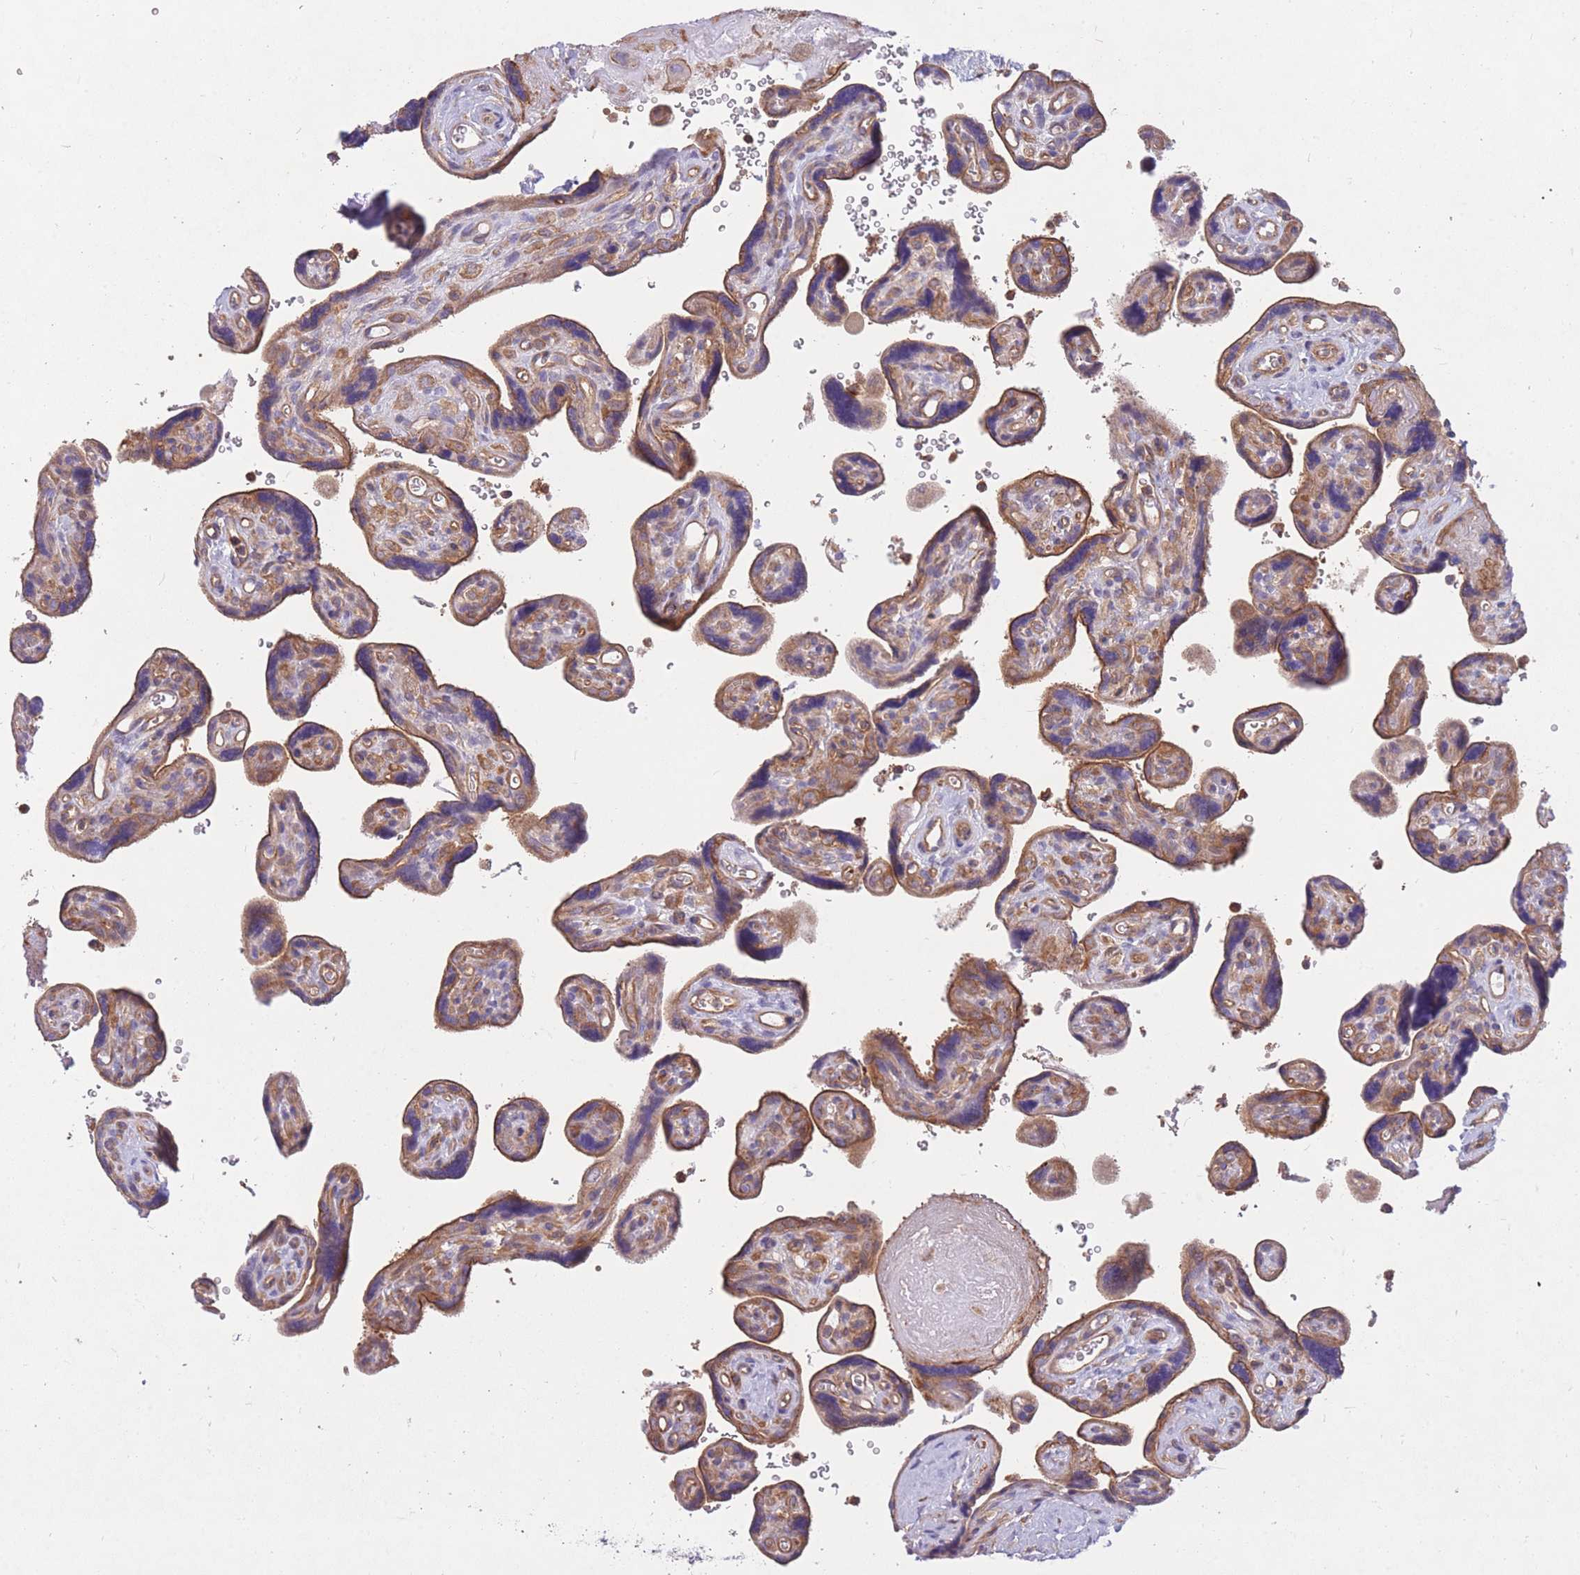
{"staining": {"intensity": "moderate", "quantity": "25%-75%", "location": "cytoplasmic/membranous"}, "tissue": "placenta", "cell_type": "Decidual cells", "image_type": "normal", "snomed": [{"axis": "morphology", "description": "Normal tissue, NOS"}, {"axis": "topography", "description": "Placenta"}], "caption": "Placenta was stained to show a protein in brown. There is medium levels of moderate cytoplasmic/membranous expression in about 25%-75% of decidual cells. (DAB (3,3'-diaminobenzidine) IHC with brightfield microscopy, high magnification).", "gene": "GGA1", "patient": {"sex": "female", "age": 39}}